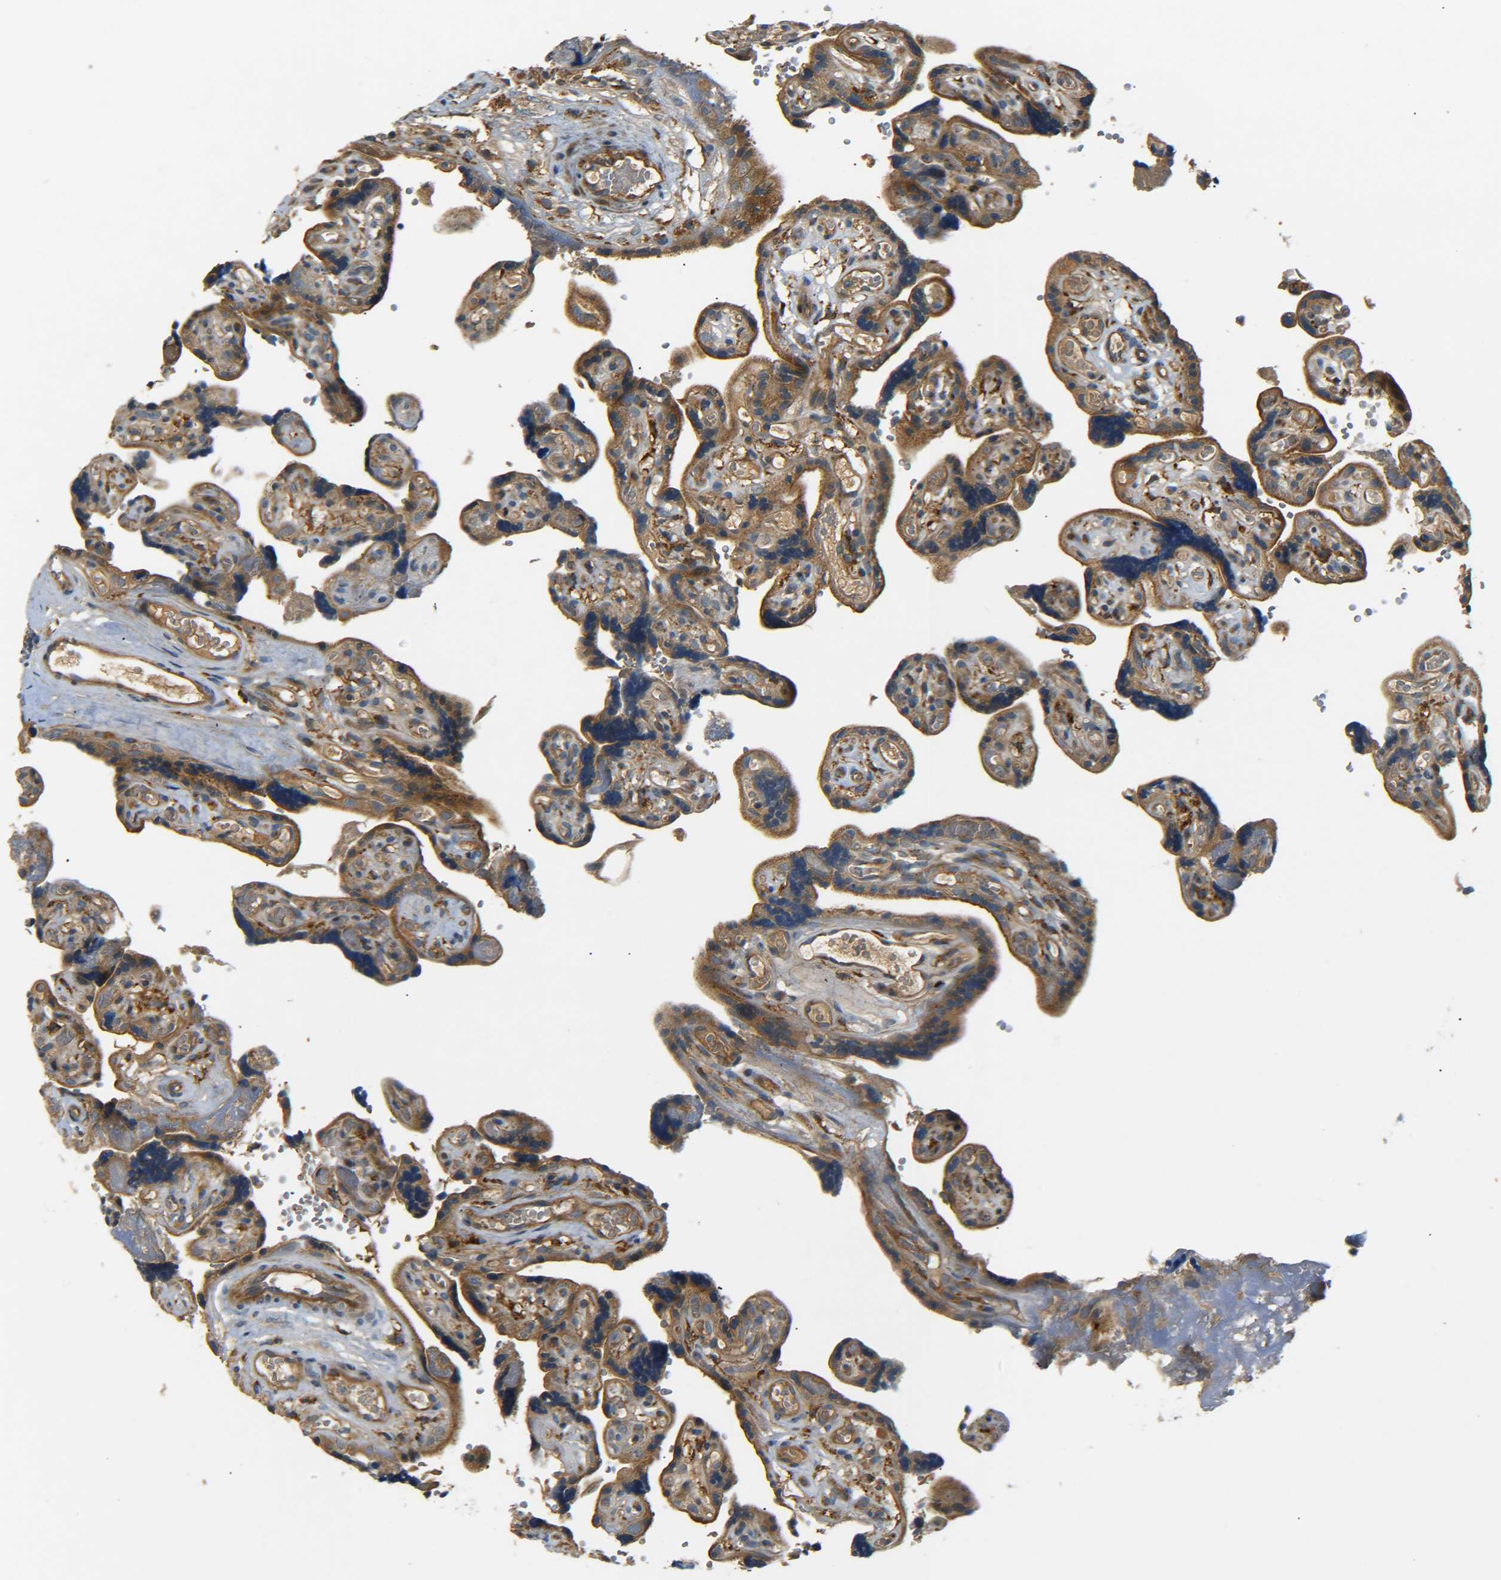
{"staining": {"intensity": "moderate", "quantity": ">75%", "location": "cytoplasmic/membranous"}, "tissue": "placenta", "cell_type": "Decidual cells", "image_type": "normal", "snomed": [{"axis": "morphology", "description": "Normal tissue, NOS"}, {"axis": "topography", "description": "Placenta"}], "caption": "Placenta stained for a protein reveals moderate cytoplasmic/membranous positivity in decidual cells. Using DAB (3,3'-diaminobenzidine) (brown) and hematoxylin (blue) stains, captured at high magnification using brightfield microscopy.", "gene": "LRCH3", "patient": {"sex": "female", "age": 30}}